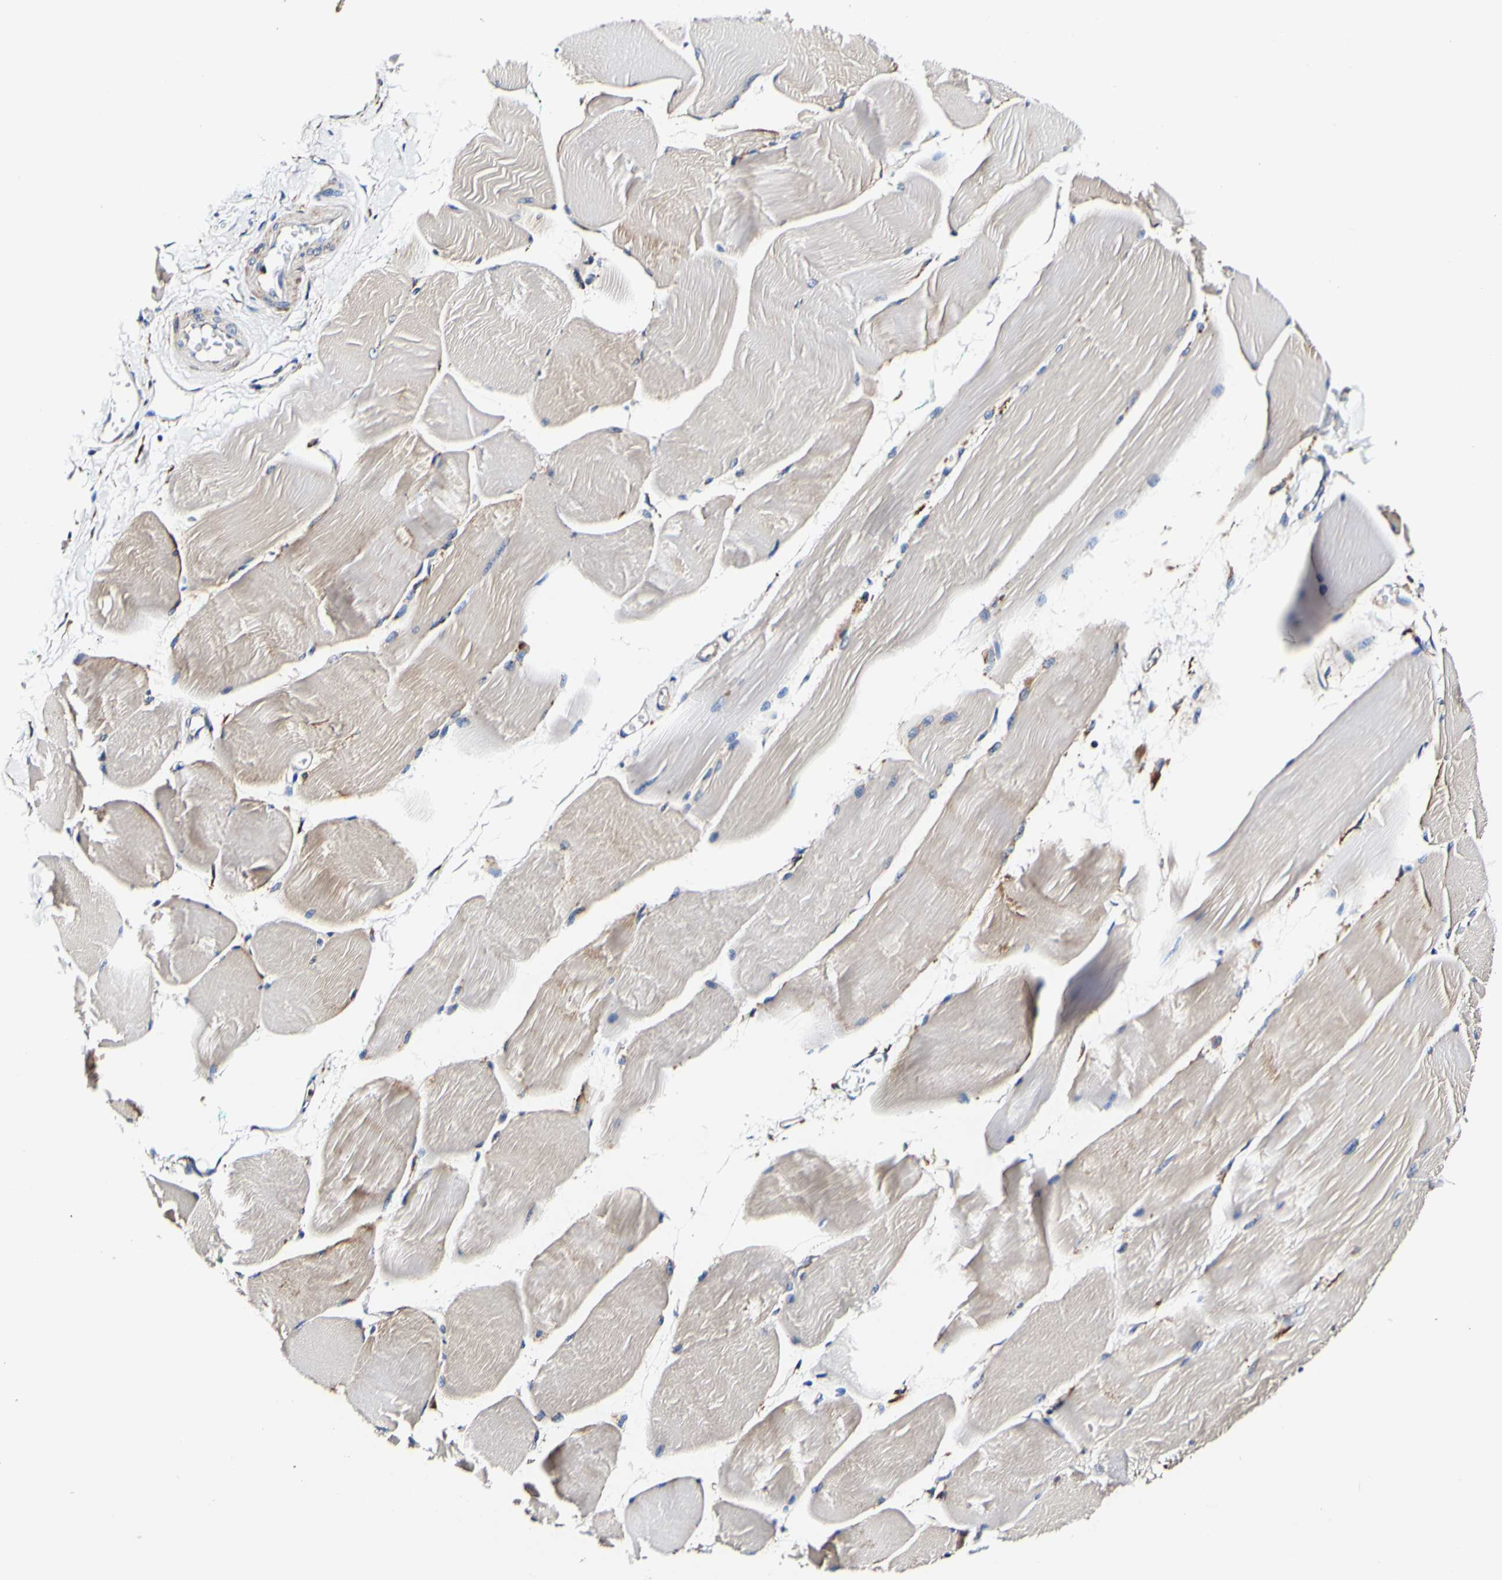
{"staining": {"intensity": "weak", "quantity": "<25%", "location": "cytoplasmic/membranous"}, "tissue": "skeletal muscle", "cell_type": "Myocytes", "image_type": "normal", "snomed": [{"axis": "morphology", "description": "Normal tissue, NOS"}, {"axis": "morphology", "description": "Squamous cell carcinoma, NOS"}, {"axis": "topography", "description": "Skeletal muscle"}], "caption": "Immunohistochemical staining of normal skeletal muscle reveals no significant expression in myocytes. (Stains: DAB immunohistochemistry with hematoxylin counter stain, Microscopy: brightfield microscopy at high magnification).", "gene": "P4HB", "patient": {"sex": "male", "age": 51}}